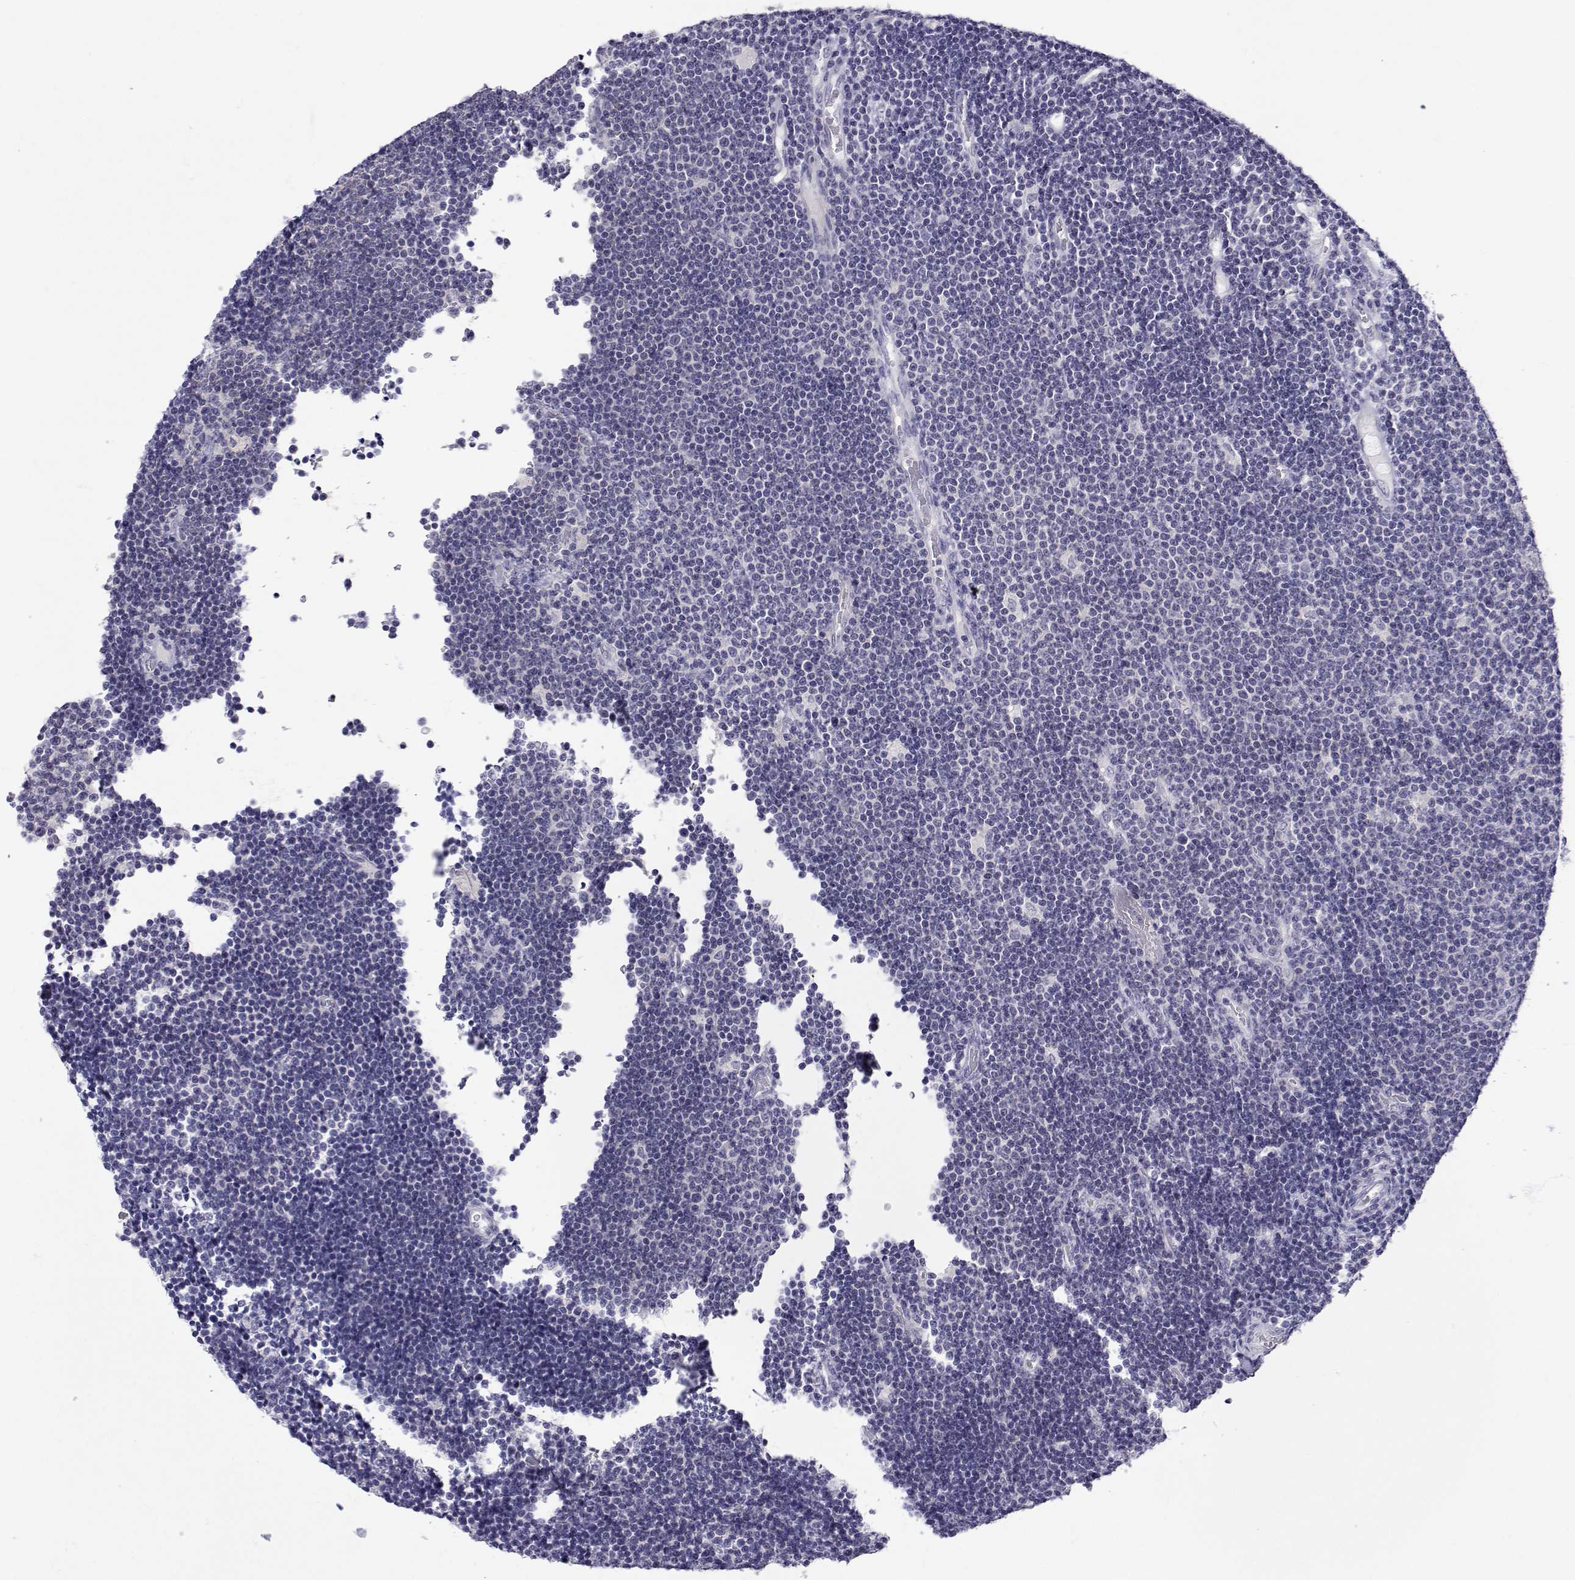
{"staining": {"intensity": "negative", "quantity": "none", "location": "none"}, "tissue": "lymphoma", "cell_type": "Tumor cells", "image_type": "cancer", "snomed": [{"axis": "morphology", "description": "Malignant lymphoma, non-Hodgkin's type, Low grade"}, {"axis": "topography", "description": "Brain"}], "caption": "Histopathology image shows no protein staining in tumor cells of low-grade malignant lymphoma, non-Hodgkin's type tissue. (Stains: DAB (3,3'-diaminobenzidine) IHC with hematoxylin counter stain, Microscopy: brightfield microscopy at high magnification).", "gene": "SLC6A3", "patient": {"sex": "female", "age": 66}}